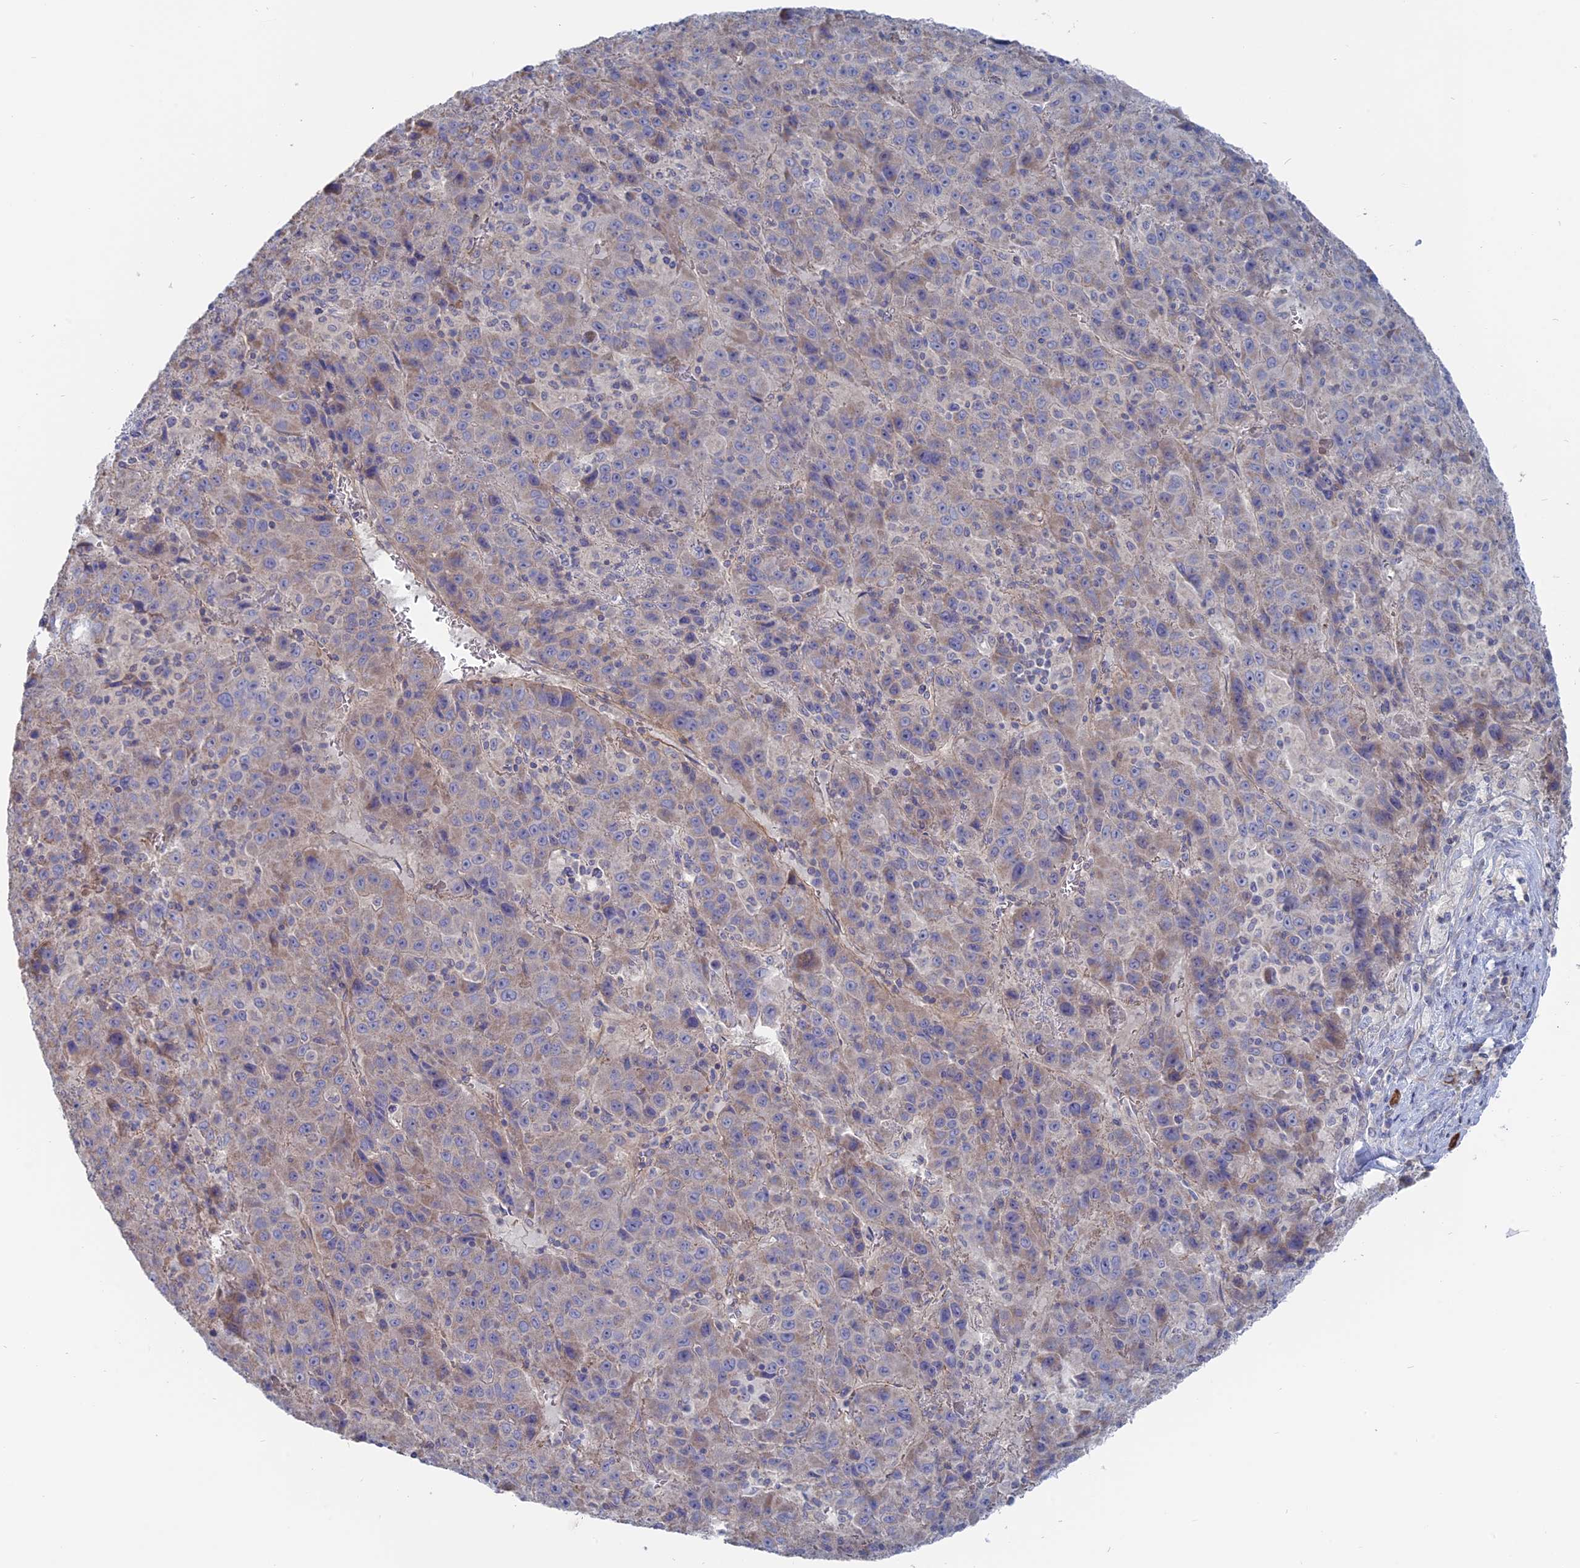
{"staining": {"intensity": "weak", "quantity": "<25%", "location": "cytoplasmic/membranous"}, "tissue": "liver cancer", "cell_type": "Tumor cells", "image_type": "cancer", "snomed": [{"axis": "morphology", "description": "Carcinoma, Hepatocellular, NOS"}, {"axis": "topography", "description": "Liver"}], "caption": "Immunohistochemistry (IHC) image of liver cancer (hepatocellular carcinoma) stained for a protein (brown), which shows no positivity in tumor cells.", "gene": "TBC1D30", "patient": {"sex": "female", "age": 53}}